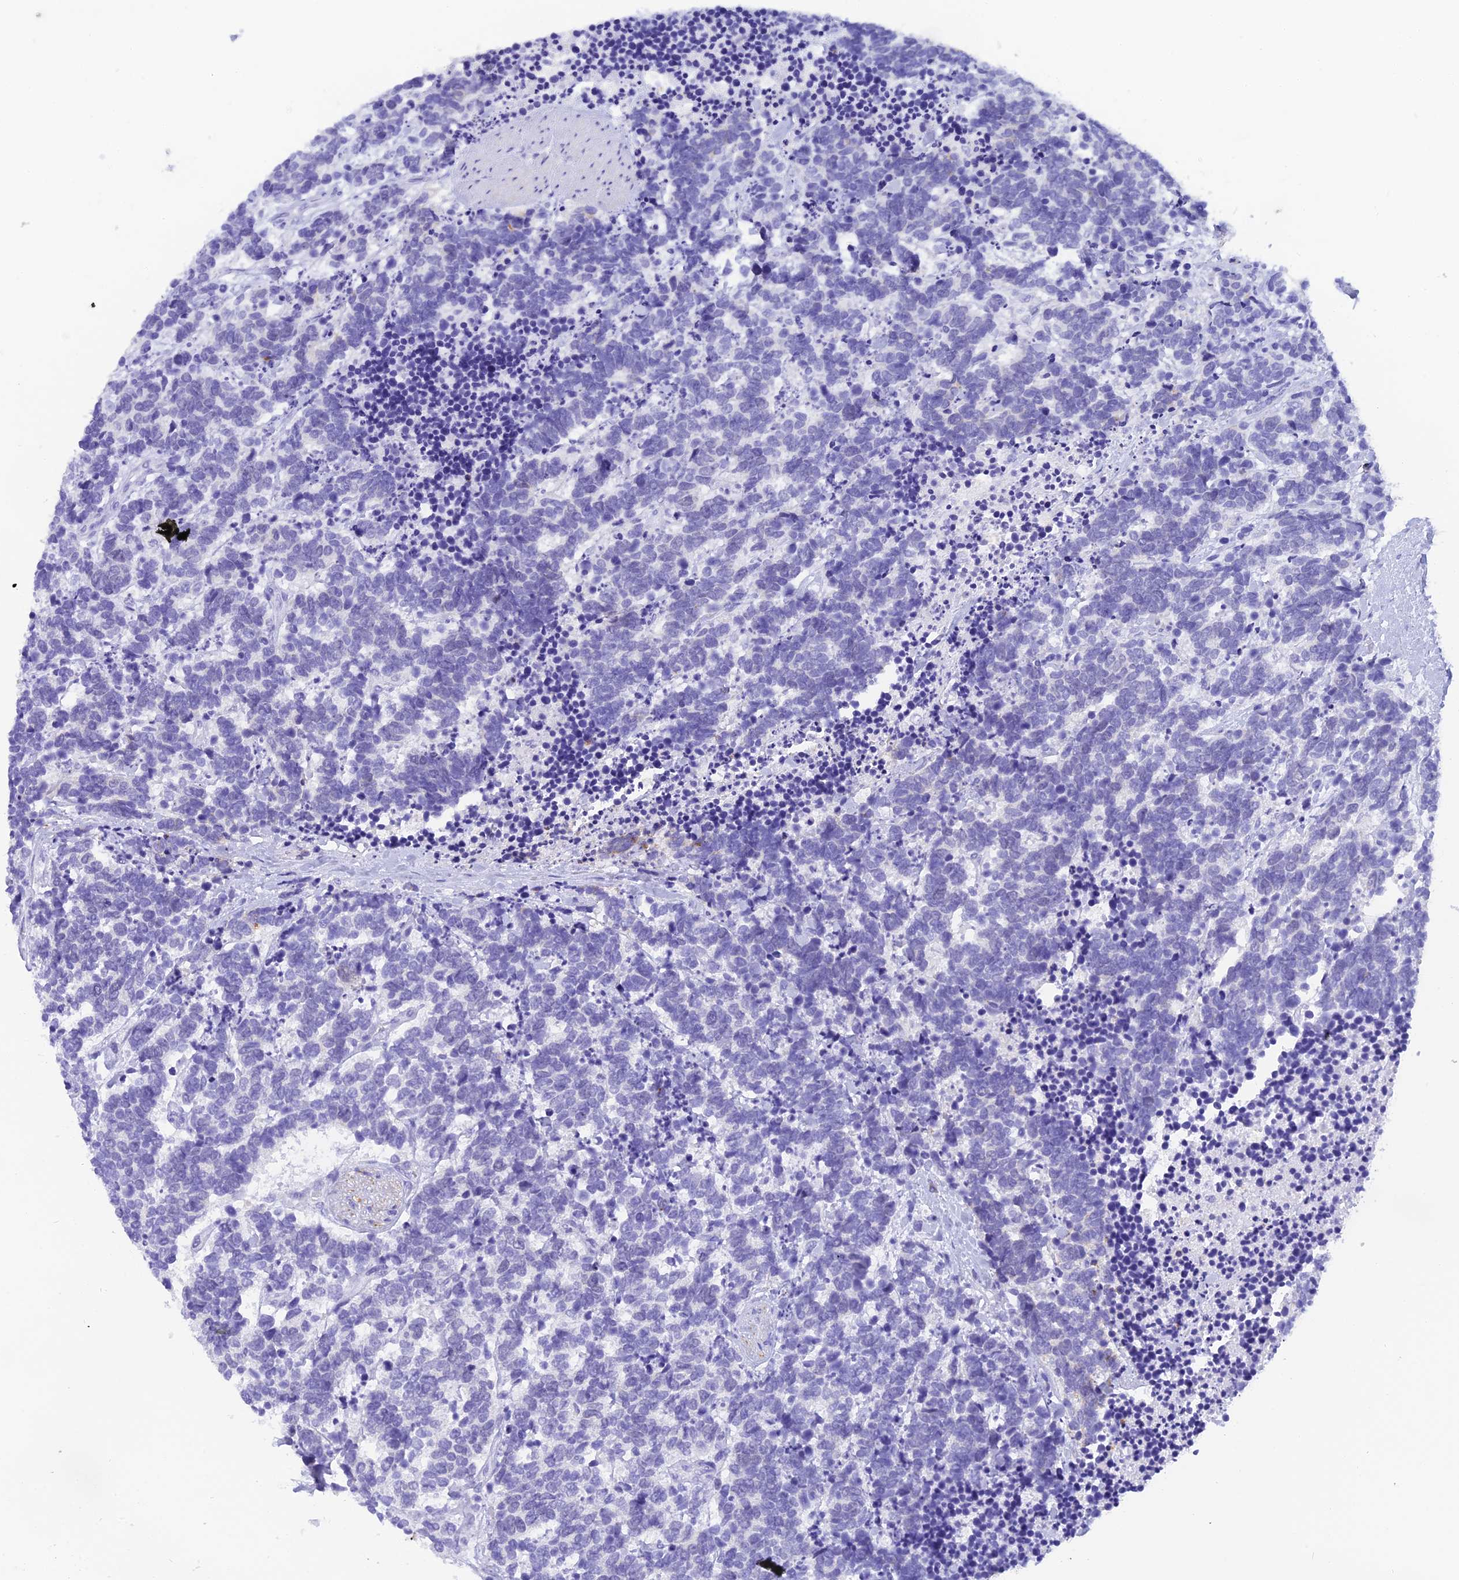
{"staining": {"intensity": "negative", "quantity": "none", "location": "none"}, "tissue": "carcinoid", "cell_type": "Tumor cells", "image_type": "cancer", "snomed": [{"axis": "morphology", "description": "Carcinoma, NOS"}, {"axis": "morphology", "description": "Carcinoid, malignant, NOS"}, {"axis": "topography", "description": "Prostate"}], "caption": "Tumor cells show no significant positivity in carcinoma. (DAB immunohistochemistry (IHC) with hematoxylin counter stain).", "gene": "KDELR3", "patient": {"sex": "male", "age": 57}}